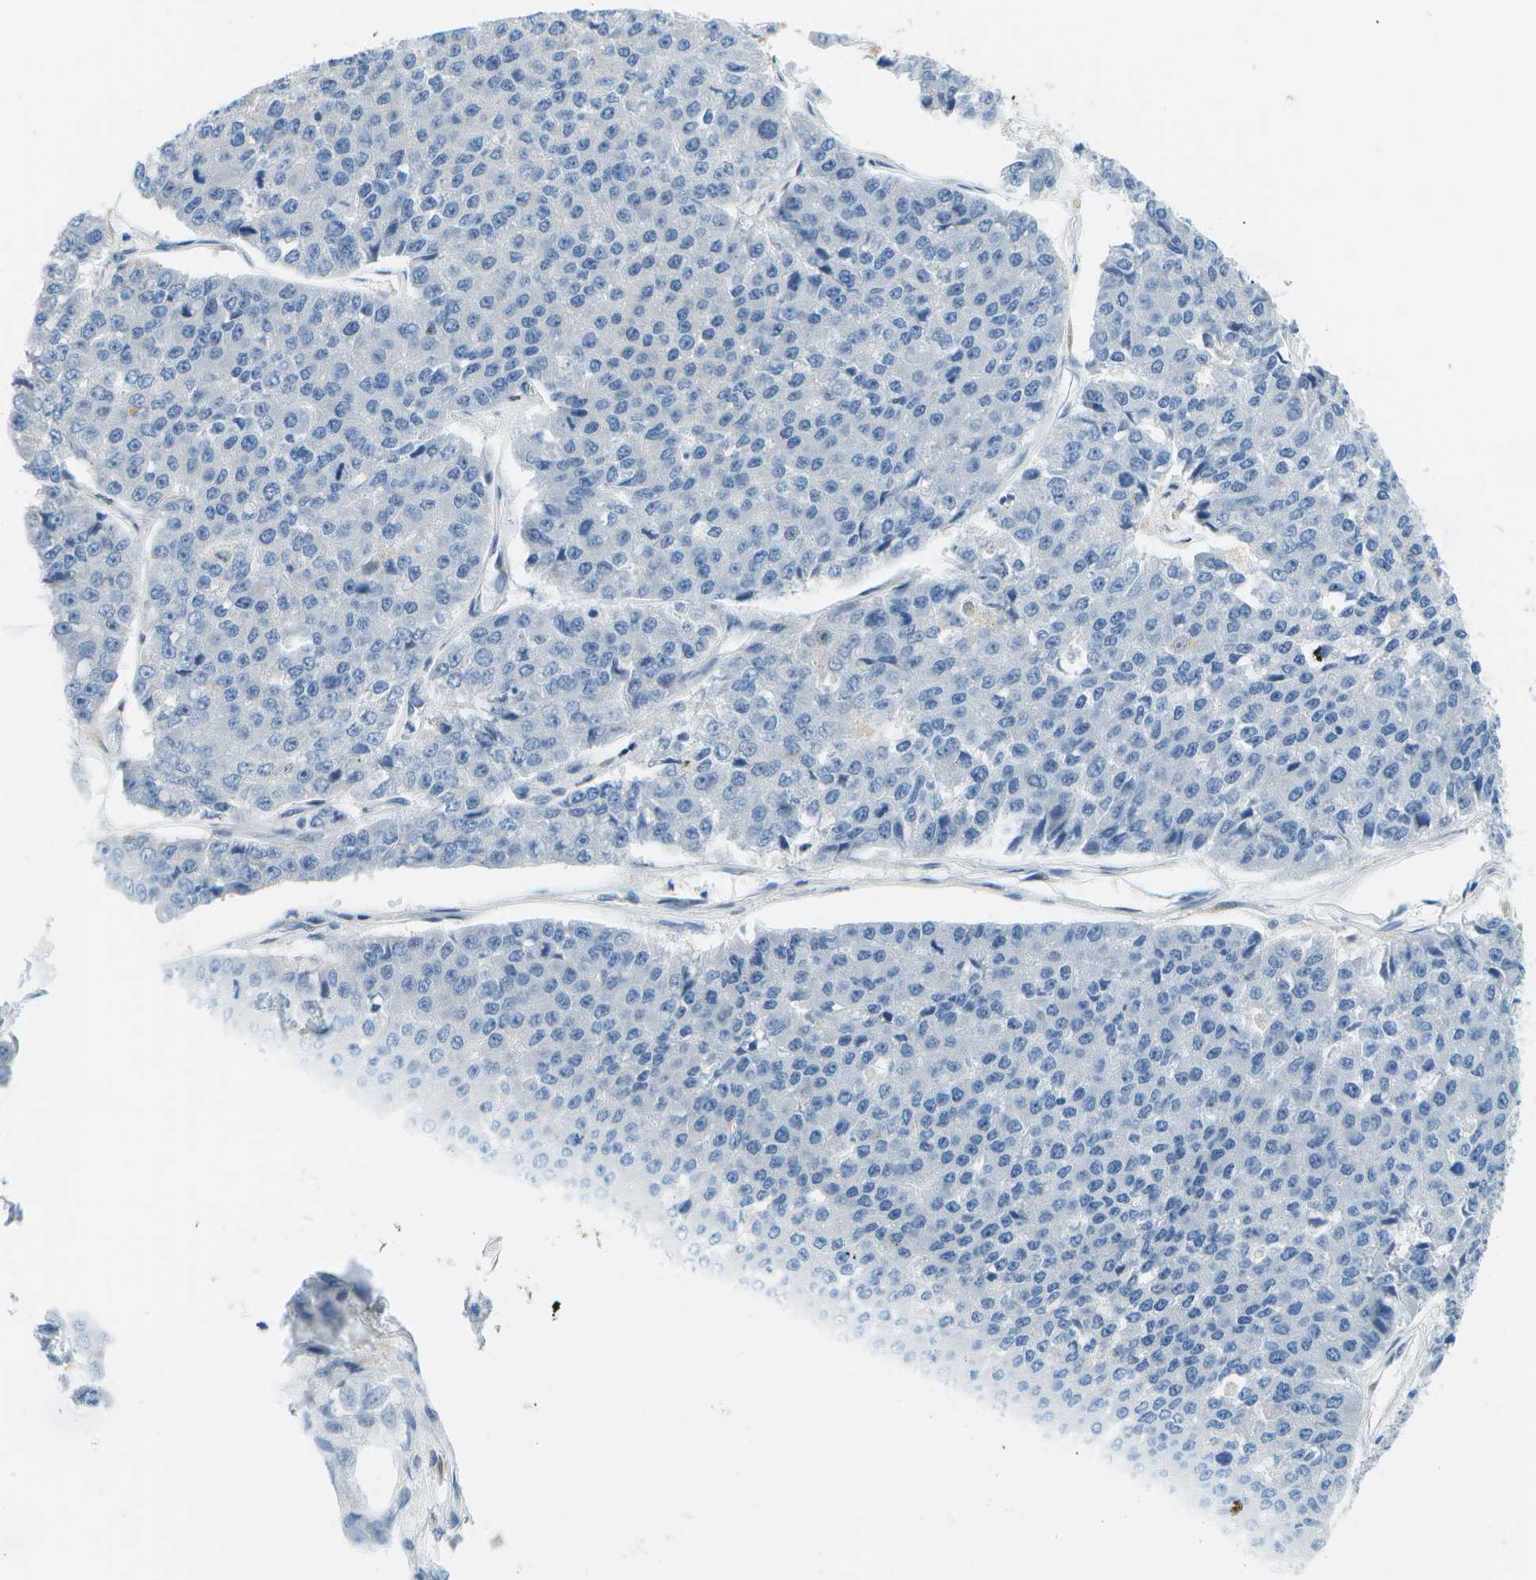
{"staining": {"intensity": "negative", "quantity": "none", "location": "none"}, "tissue": "pancreatic cancer", "cell_type": "Tumor cells", "image_type": "cancer", "snomed": [{"axis": "morphology", "description": "Adenocarcinoma, NOS"}, {"axis": "topography", "description": "Pancreas"}], "caption": "Immunohistochemistry (IHC) micrograph of neoplastic tissue: pancreatic cancer (adenocarcinoma) stained with DAB (3,3'-diaminobenzidine) demonstrates no significant protein expression in tumor cells. (Immunohistochemistry, brightfield microscopy, high magnification).", "gene": "PTGIS", "patient": {"sex": "male", "age": 50}}